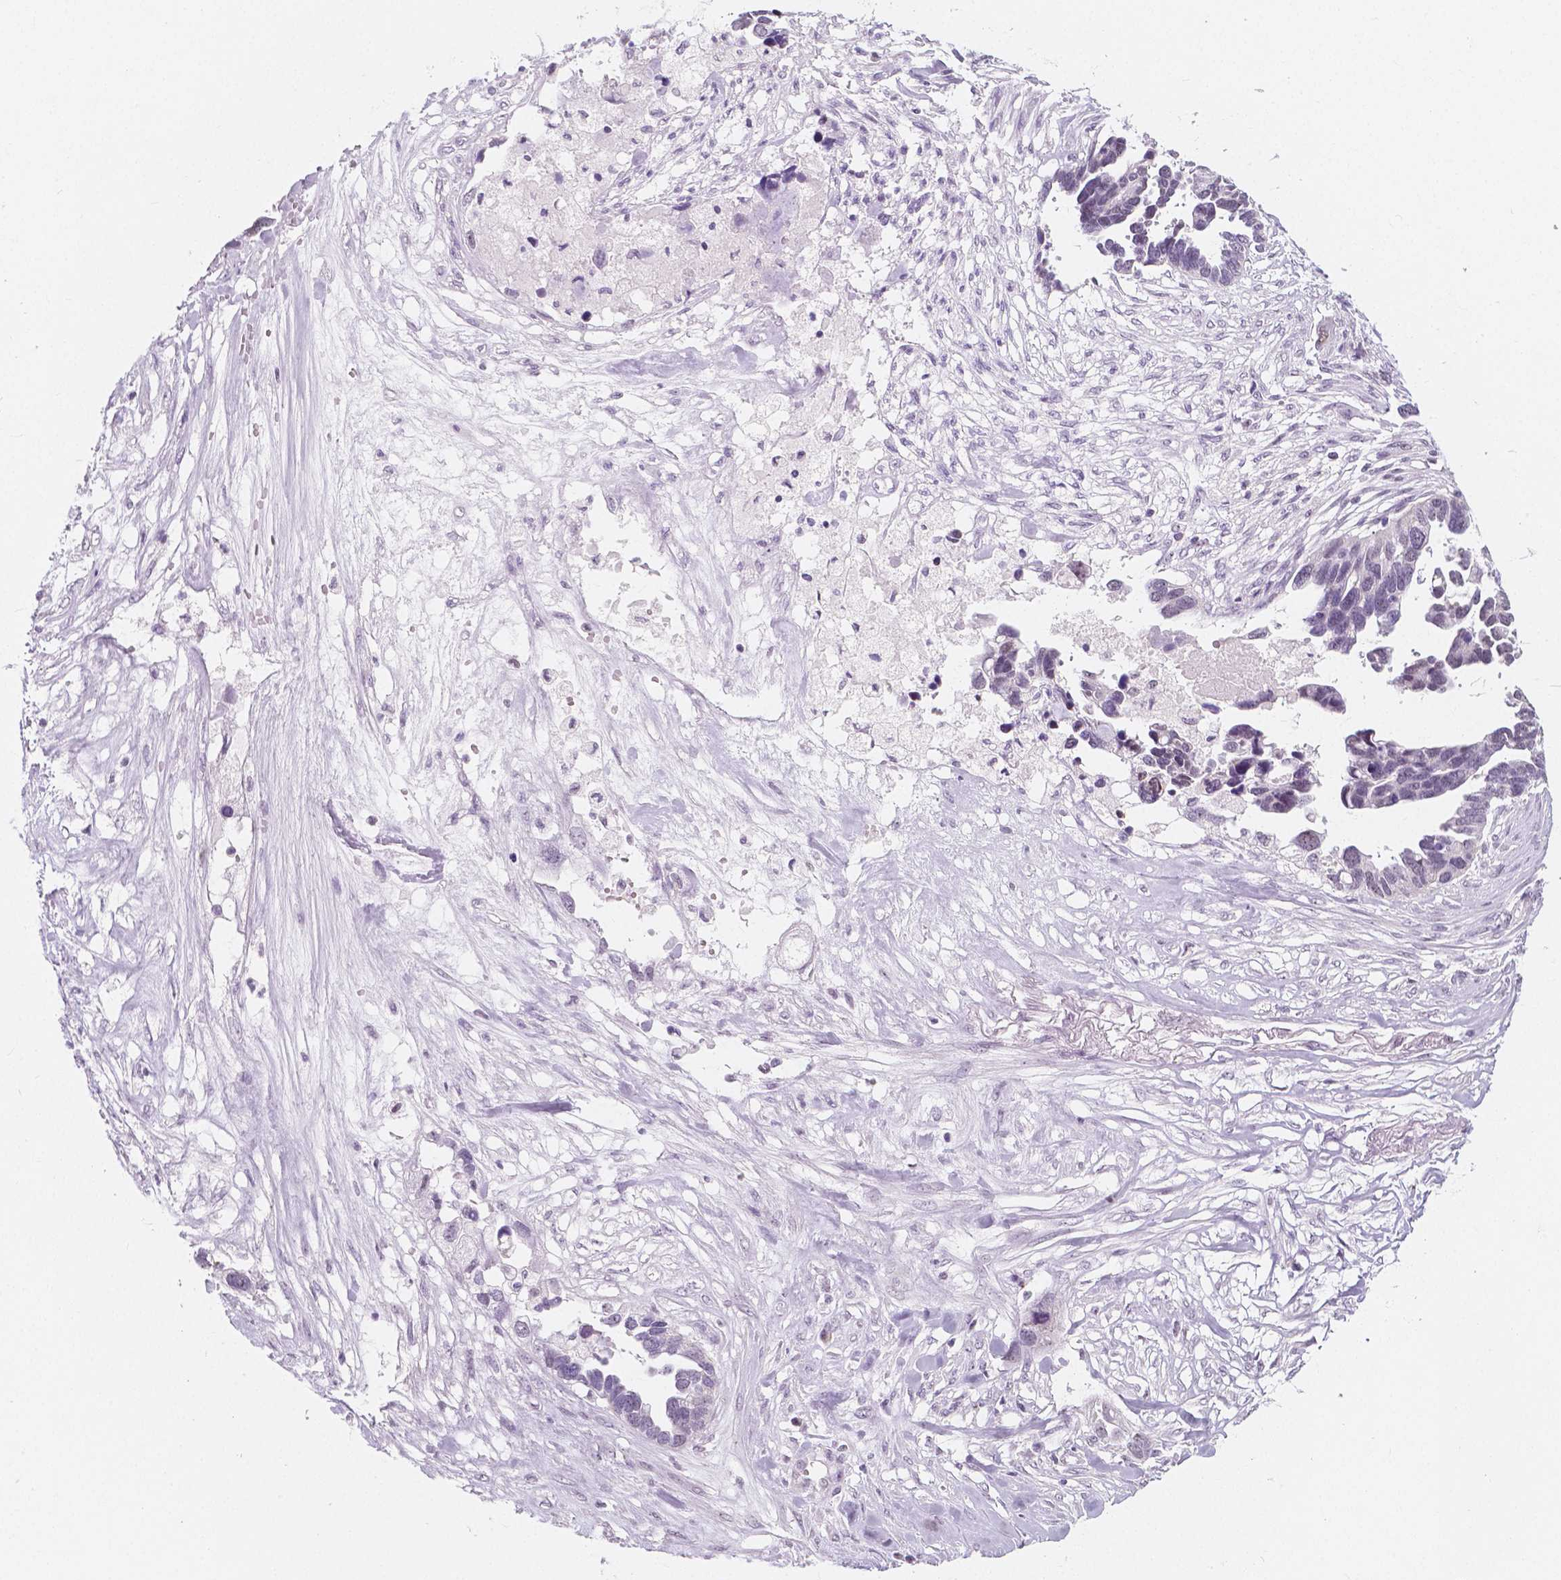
{"staining": {"intensity": "negative", "quantity": "none", "location": "none"}, "tissue": "ovarian cancer", "cell_type": "Tumor cells", "image_type": "cancer", "snomed": [{"axis": "morphology", "description": "Cystadenocarcinoma, serous, NOS"}, {"axis": "topography", "description": "Ovary"}], "caption": "Immunohistochemistry (IHC) micrograph of human ovarian cancer (serous cystadenocarcinoma) stained for a protein (brown), which shows no staining in tumor cells.", "gene": "NOLC1", "patient": {"sex": "female", "age": 54}}